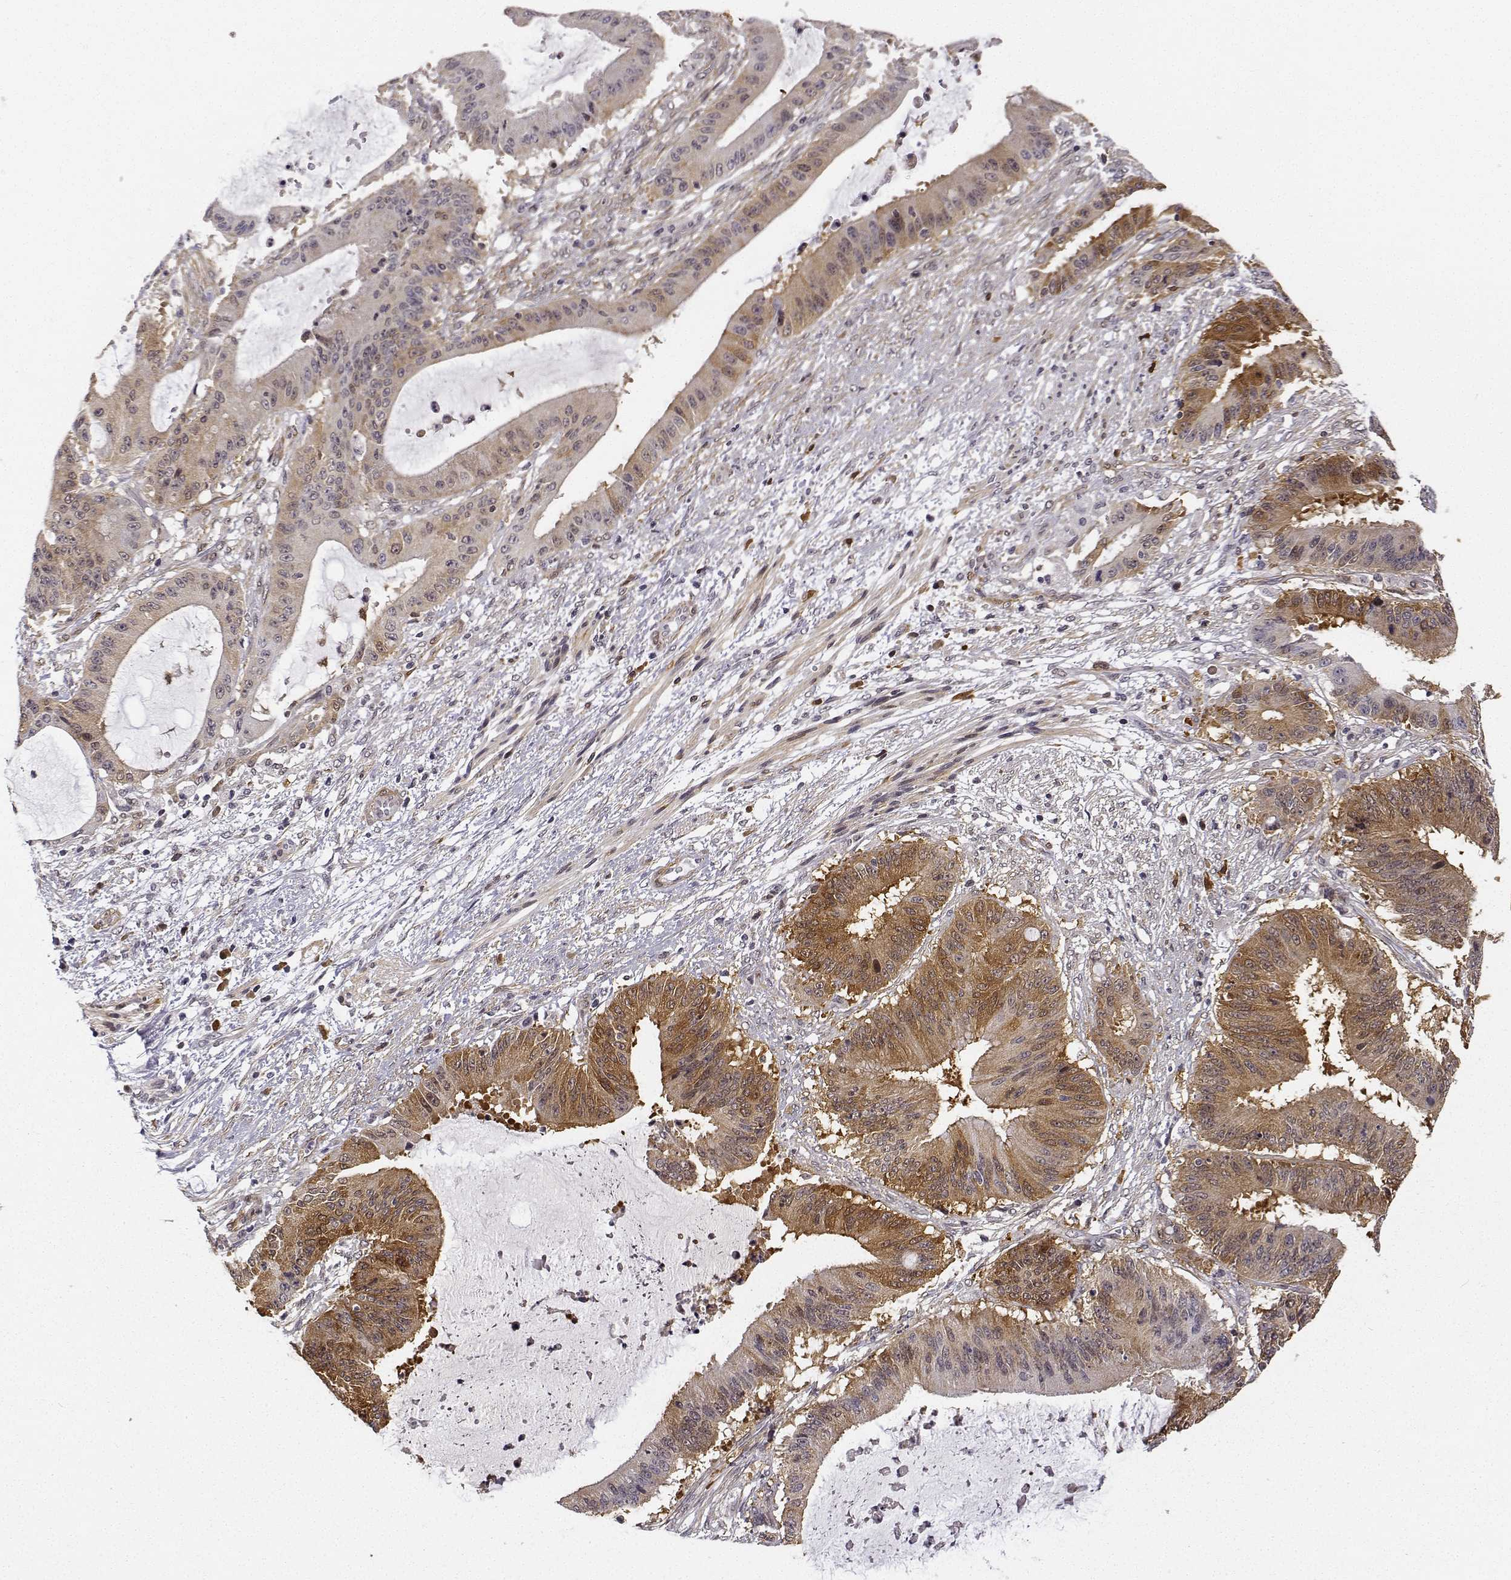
{"staining": {"intensity": "moderate", "quantity": "25%-75%", "location": "cytoplasmic/membranous"}, "tissue": "liver cancer", "cell_type": "Tumor cells", "image_type": "cancer", "snomed": [{"axis": "morphology", "description": "Normal tissue, NOS"}, {"axis": "morphology", "description": "Cholangiocarcinoma"}, {"axis": "topography", "description": "Liver"}, {"axis": "topography", "description": "Peripheral nerve tissue"}], "caption": "Cholangiocarcinoma (liver) tissue displays moderate cytoplasmic/membranous positivity in about 25%-75% of tumor cells, visualized by immunohistochemistry.", "gene": "PHGDH", "patient": {"sex": "female", "age": 73}}